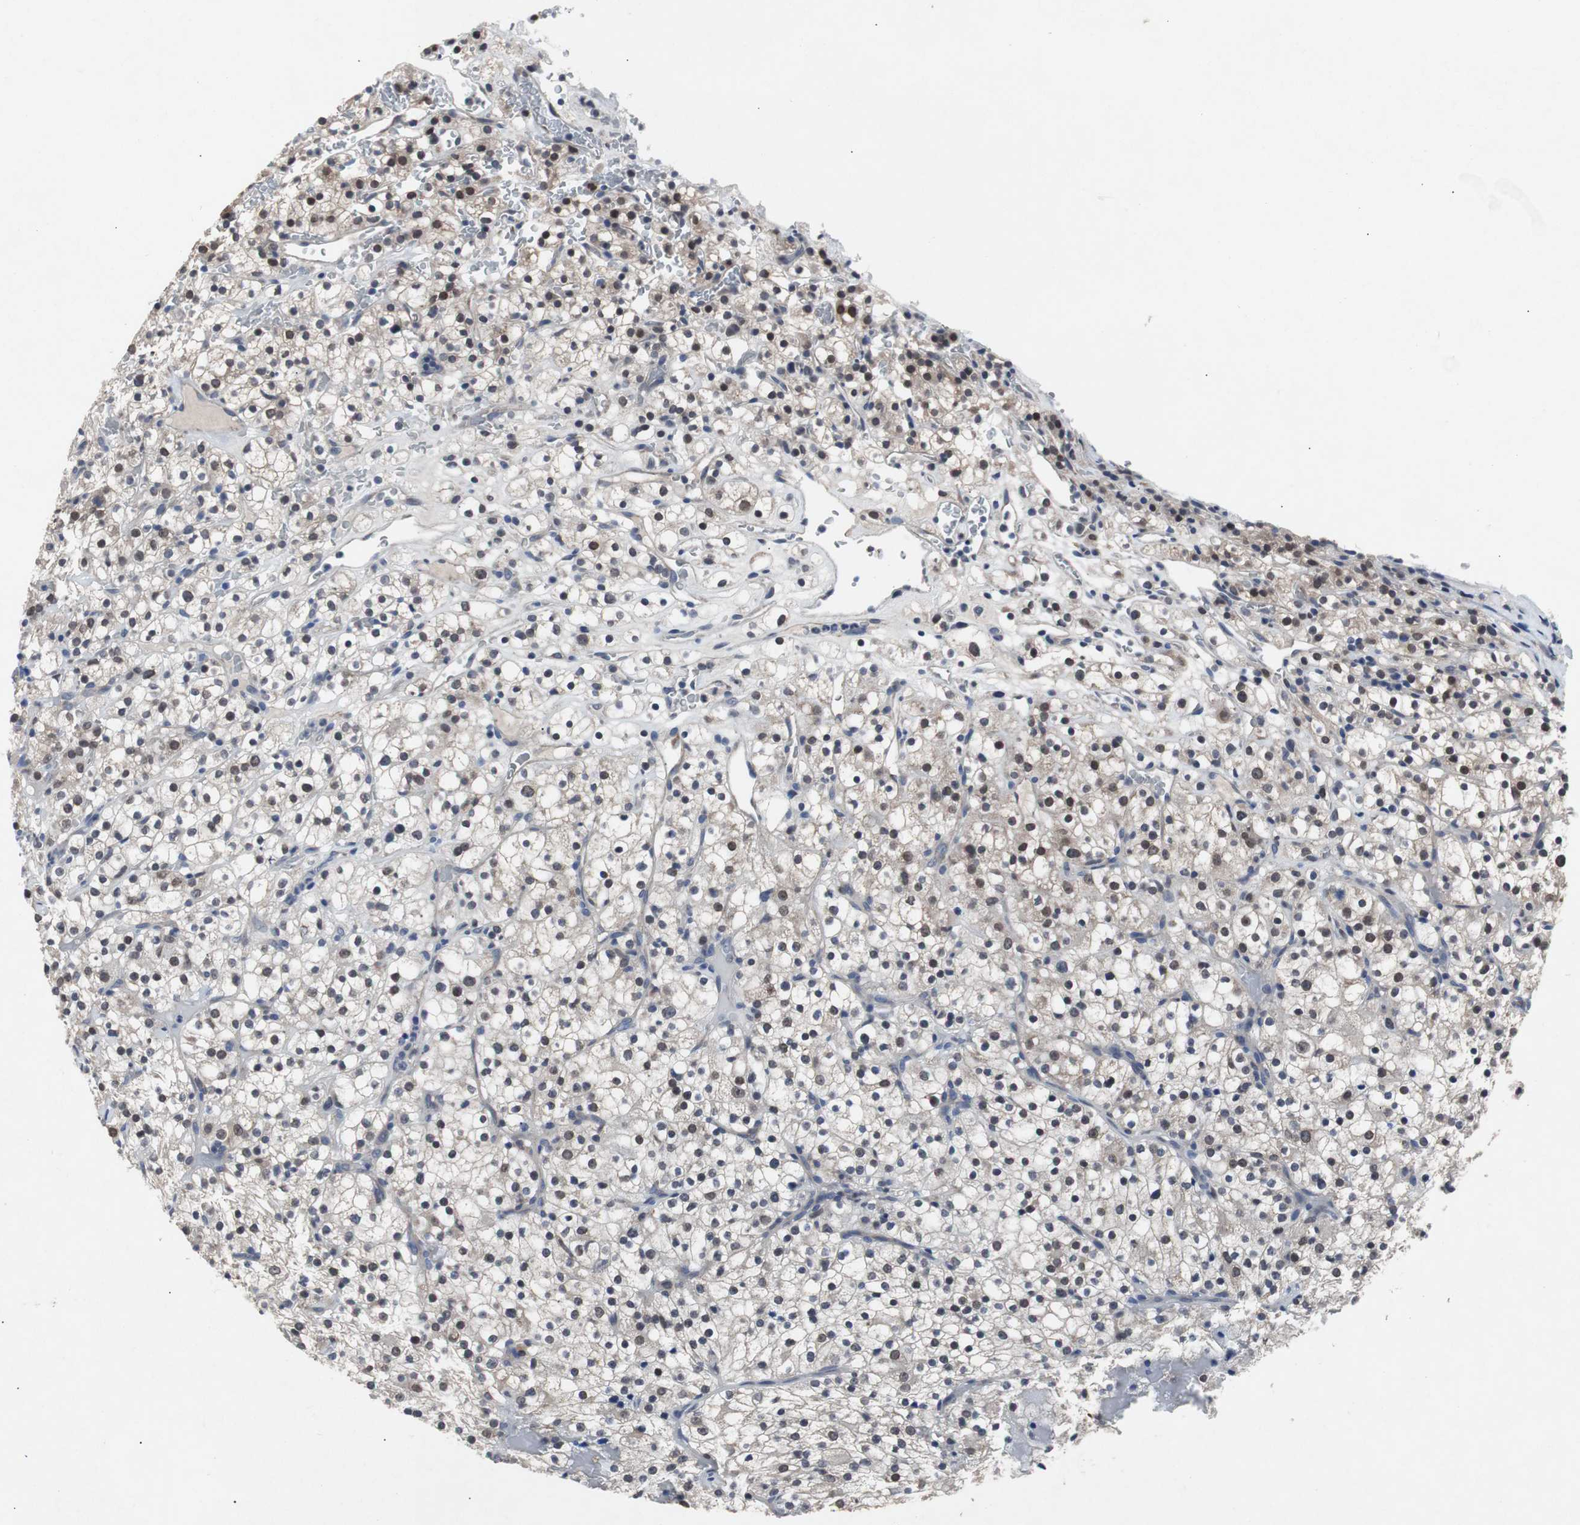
{"staining": {"intensity": "moderate", "quantity": ">75%", "location": "nuclear"}, "tissue": "renal cancer", "cell_type": "Tumor cells", "image_type": "cancer", "snomed": [{"axis": "morphology", "description": "Normal tissue, NOS"}, {"axis": "morphology", "description": "Adenocarcinoma, NOS"}, {"axis": "topography", "description": "Kidney"}], "caption": "A histopathology image of renal cancer (adenocarcinoma) stained for a protein displays moderate nuclear brown staining in tumor cells.", "gene": "RBM47", "patient": {"sex": "female", "age": 72}}